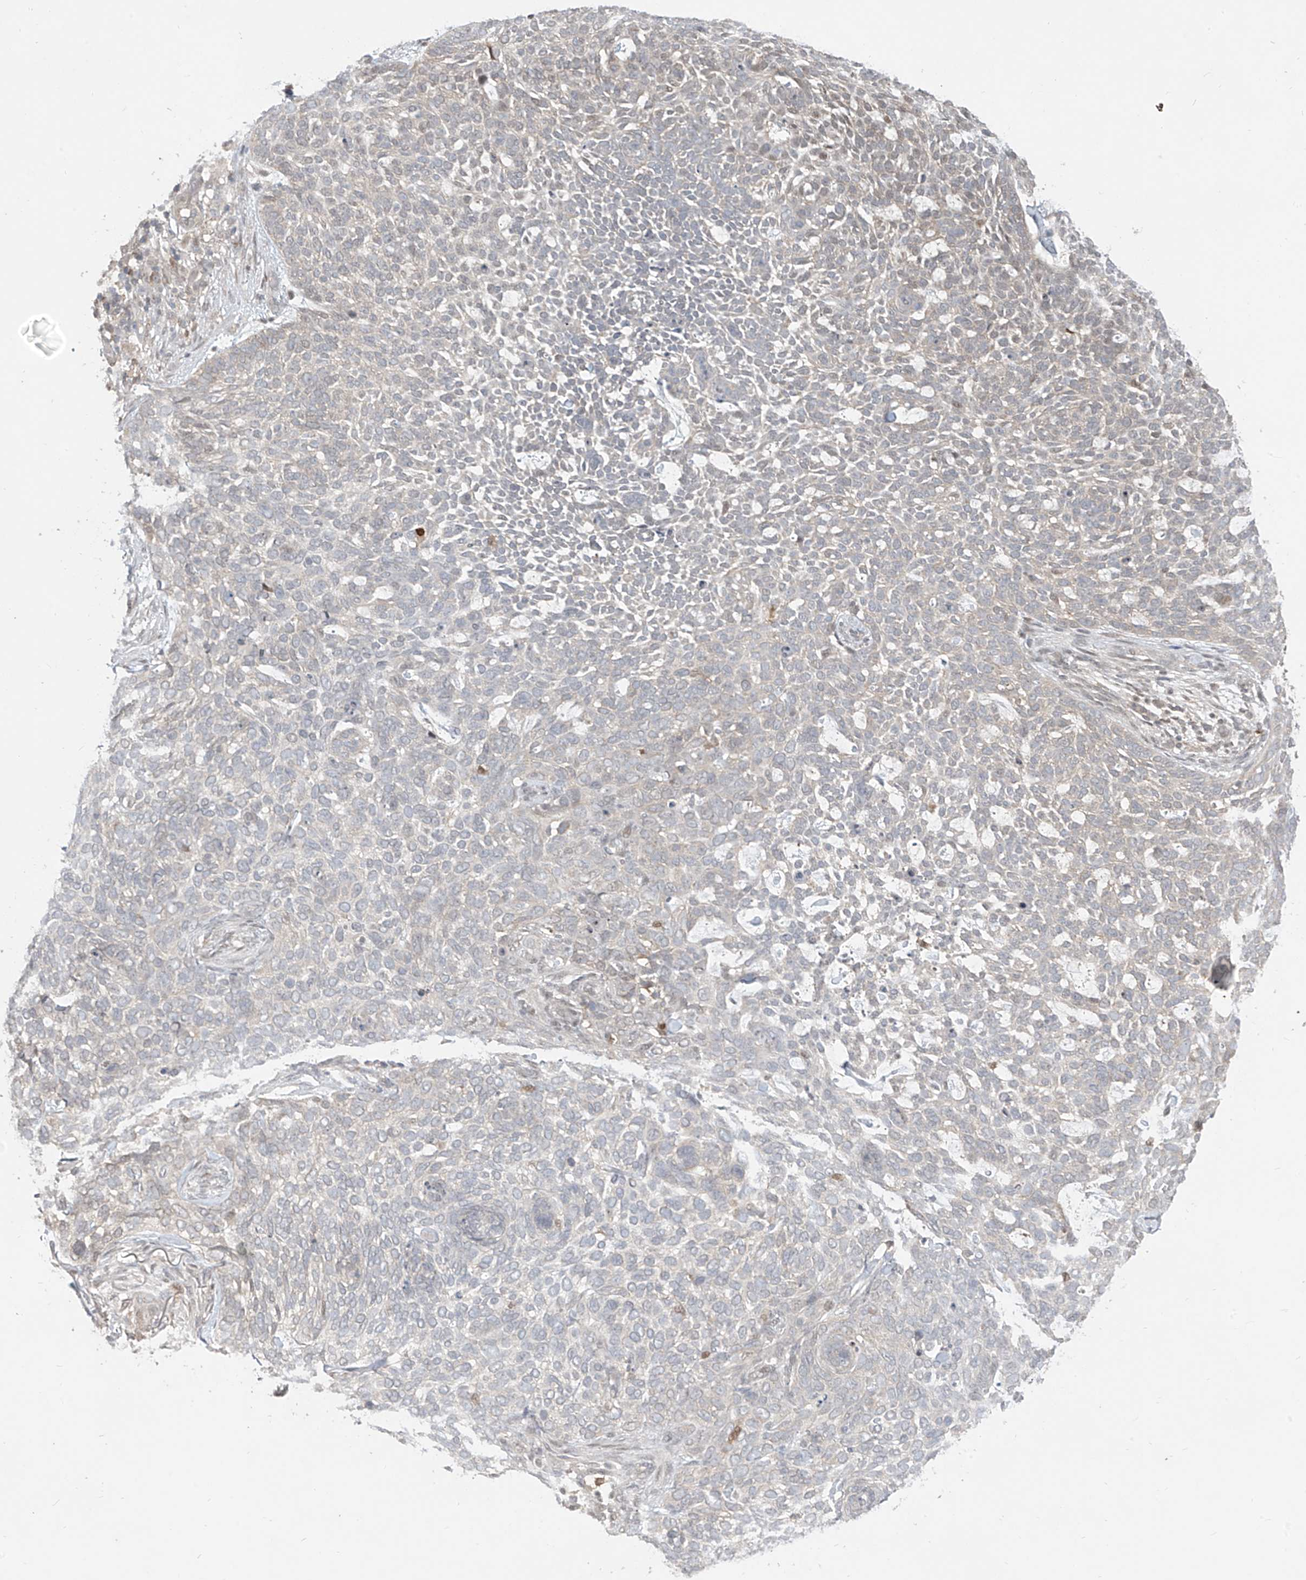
{"staining": {"intensity": "negative", "quantity": "none", "location": "none"}, "tissue": "skin cancer", "cell_type": "Tumor cells", "image_type": "cancer", "snomed": [{"axis": "morphology", "description": "Basal cell carcinoma"}, {"axis": "topography", "description": "Skin"}], "caption": "There is no significant positivity in tumor cells of skin cancer.", "gene": "MRTFA", "patient": {"sex": "female", "age": 64}}